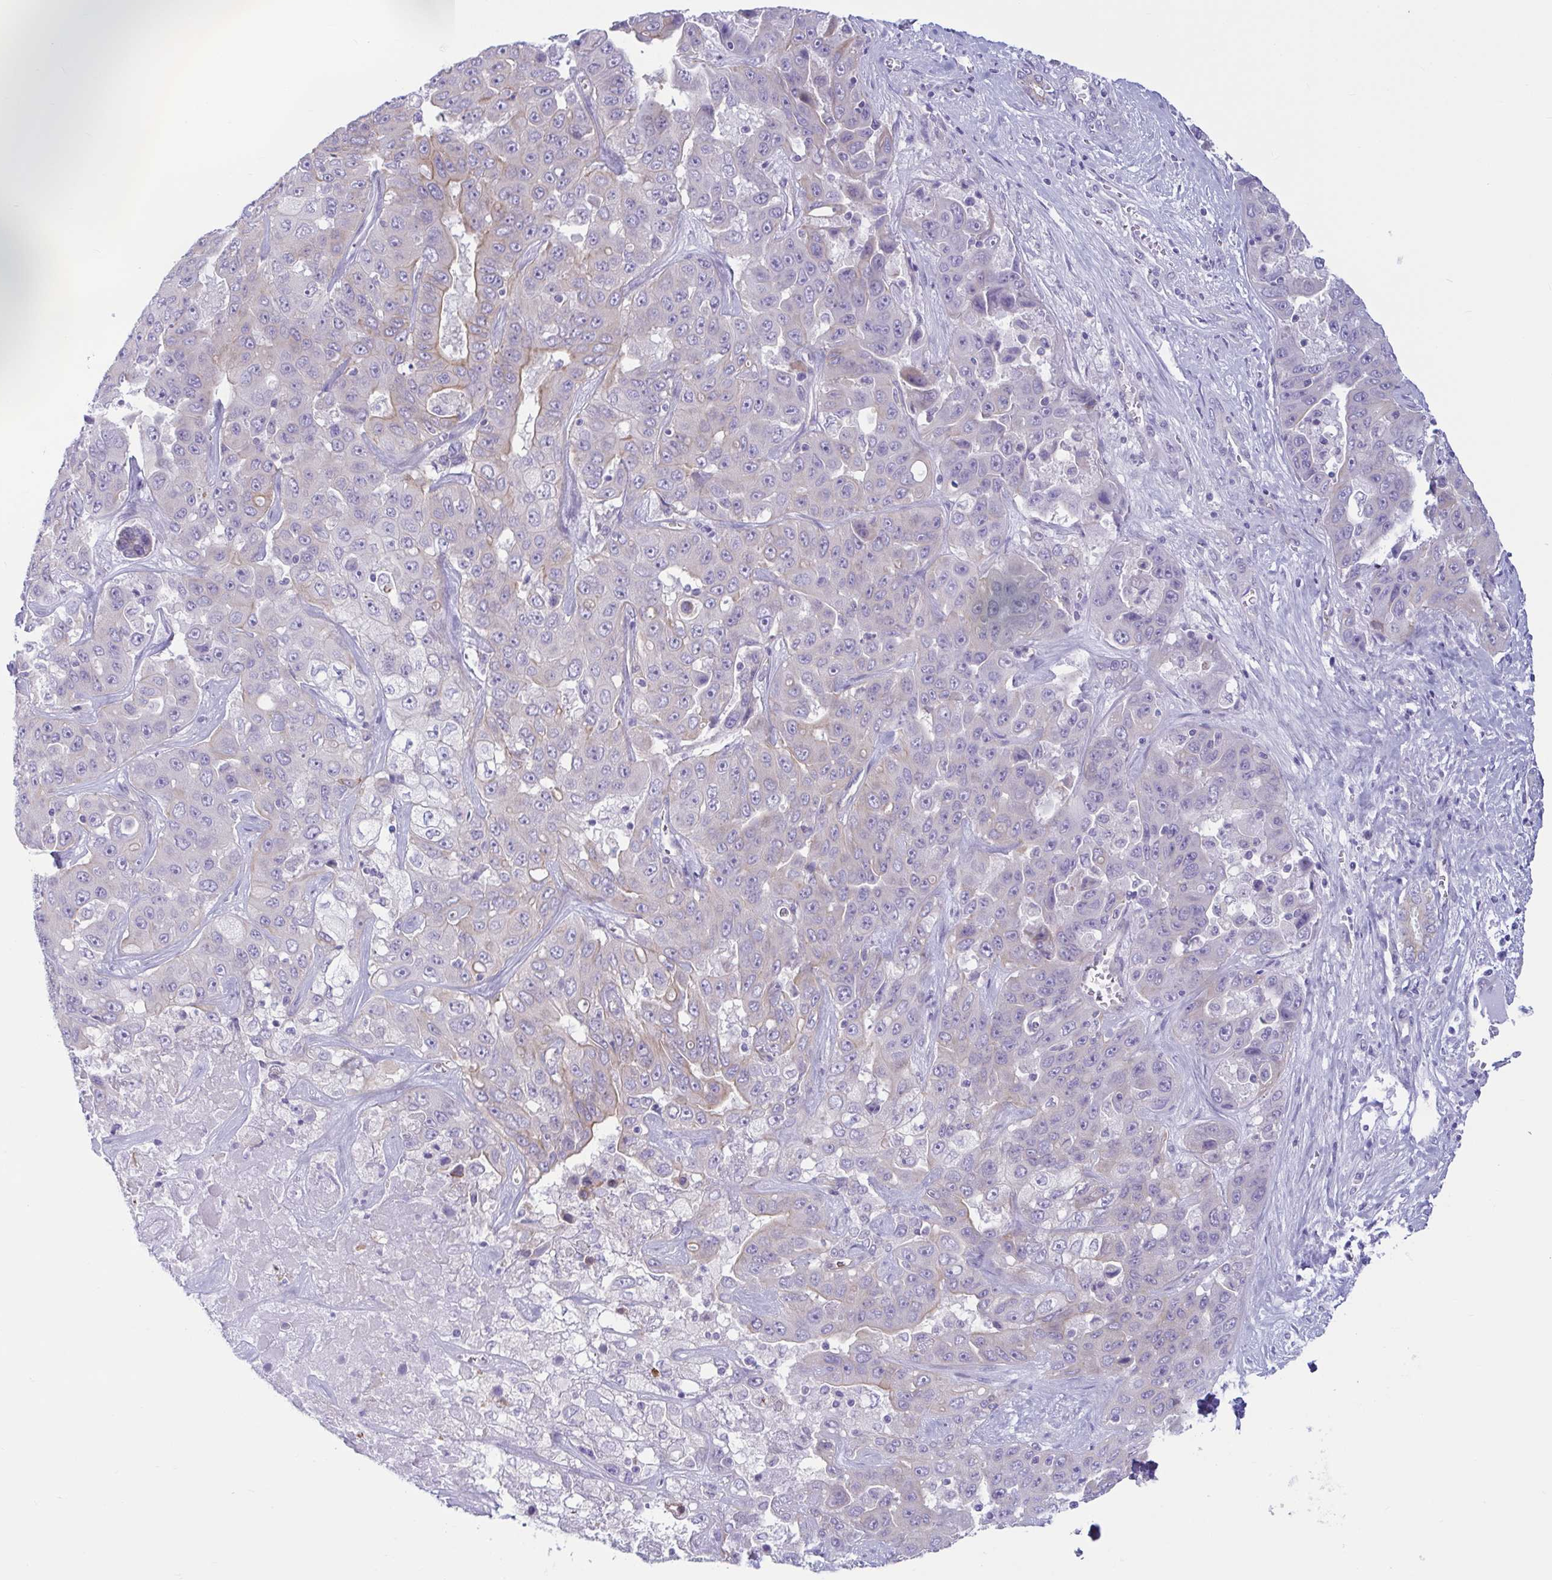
{"staining": {"intensity": "weak", "quantity": "<25%", "location": "cytoplasmic/membranous"}, "tissue": "liver cancer", "cell_type": "Tumor cells", "image_type": "cancer", "snomed": [{"axis": "morphology", "description": "Cholangiocarcinoma"}, {"axis": "topography", "description": "Liver"}], "caption": "Protein analysis of liver cancer (cholangiocarcinoma) exhibits no significant staining in tumor cells.", "gene": "TNNI2", "patient": {"sex": "female", "age": 52}}